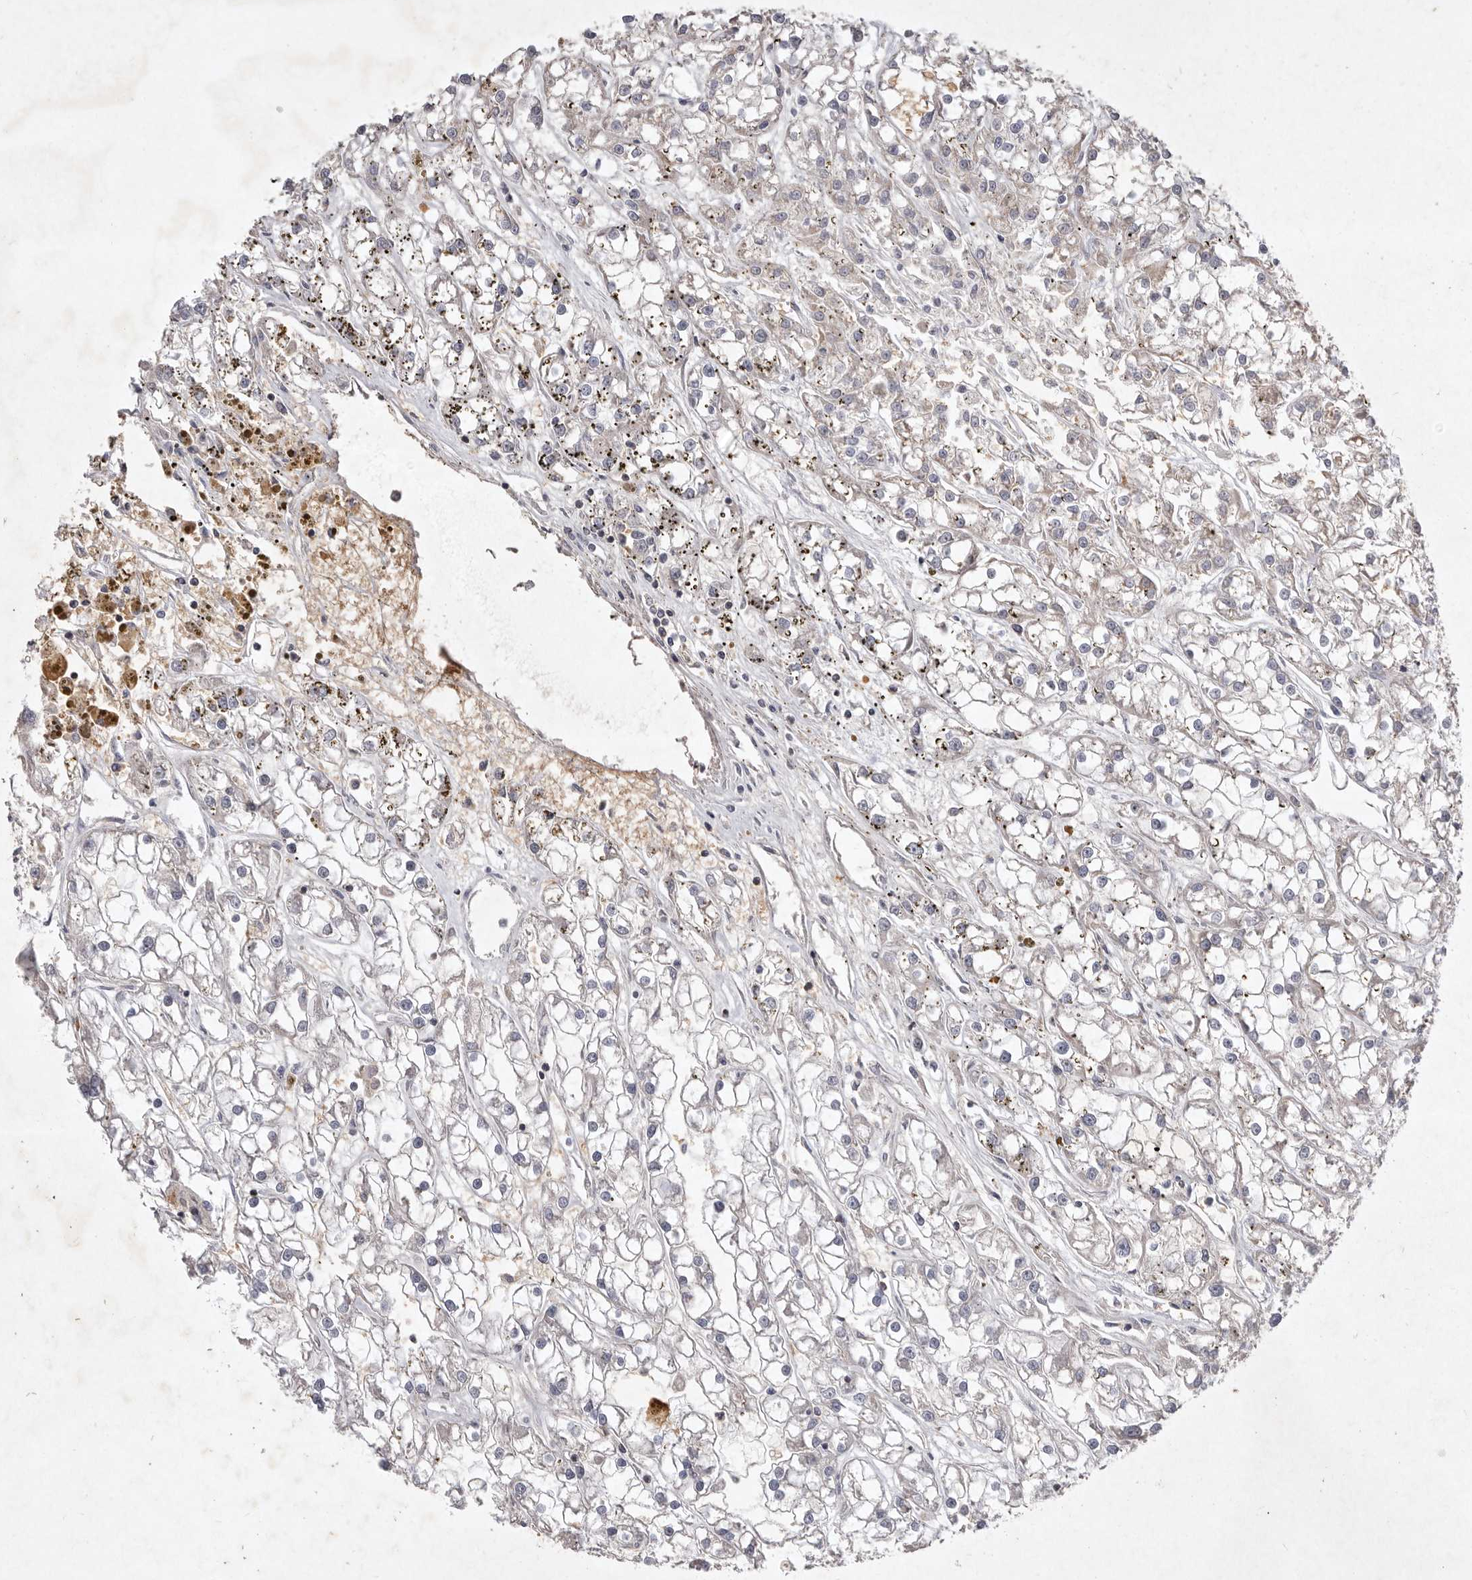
{"staining": {"intensity": "negative", "quantity": "none", "location": "none"}, "tissue": "renal cancer", "cell_type": "Tumor cells", "image_type": "cancer", "snomed": [{"axis": "morphology", "description": "Adenocarcinoma, NOS"}, {"axis": "topography", "description": "Kidney"}], "caption": "This photomicrograph is of renal cancer (adenocarcinoma) stained with immunohistochemistry to label a protein in brown with the nuclei are counter-stained blue. There is no expression in tumor cells. Brightfield microscopy of immunohistochemistry stained with DAB (brown) and hematoxylin (blue), captured at high magnification.", "gene": "TNFSF14", "patient": {"sex": "female", "age": 52}}